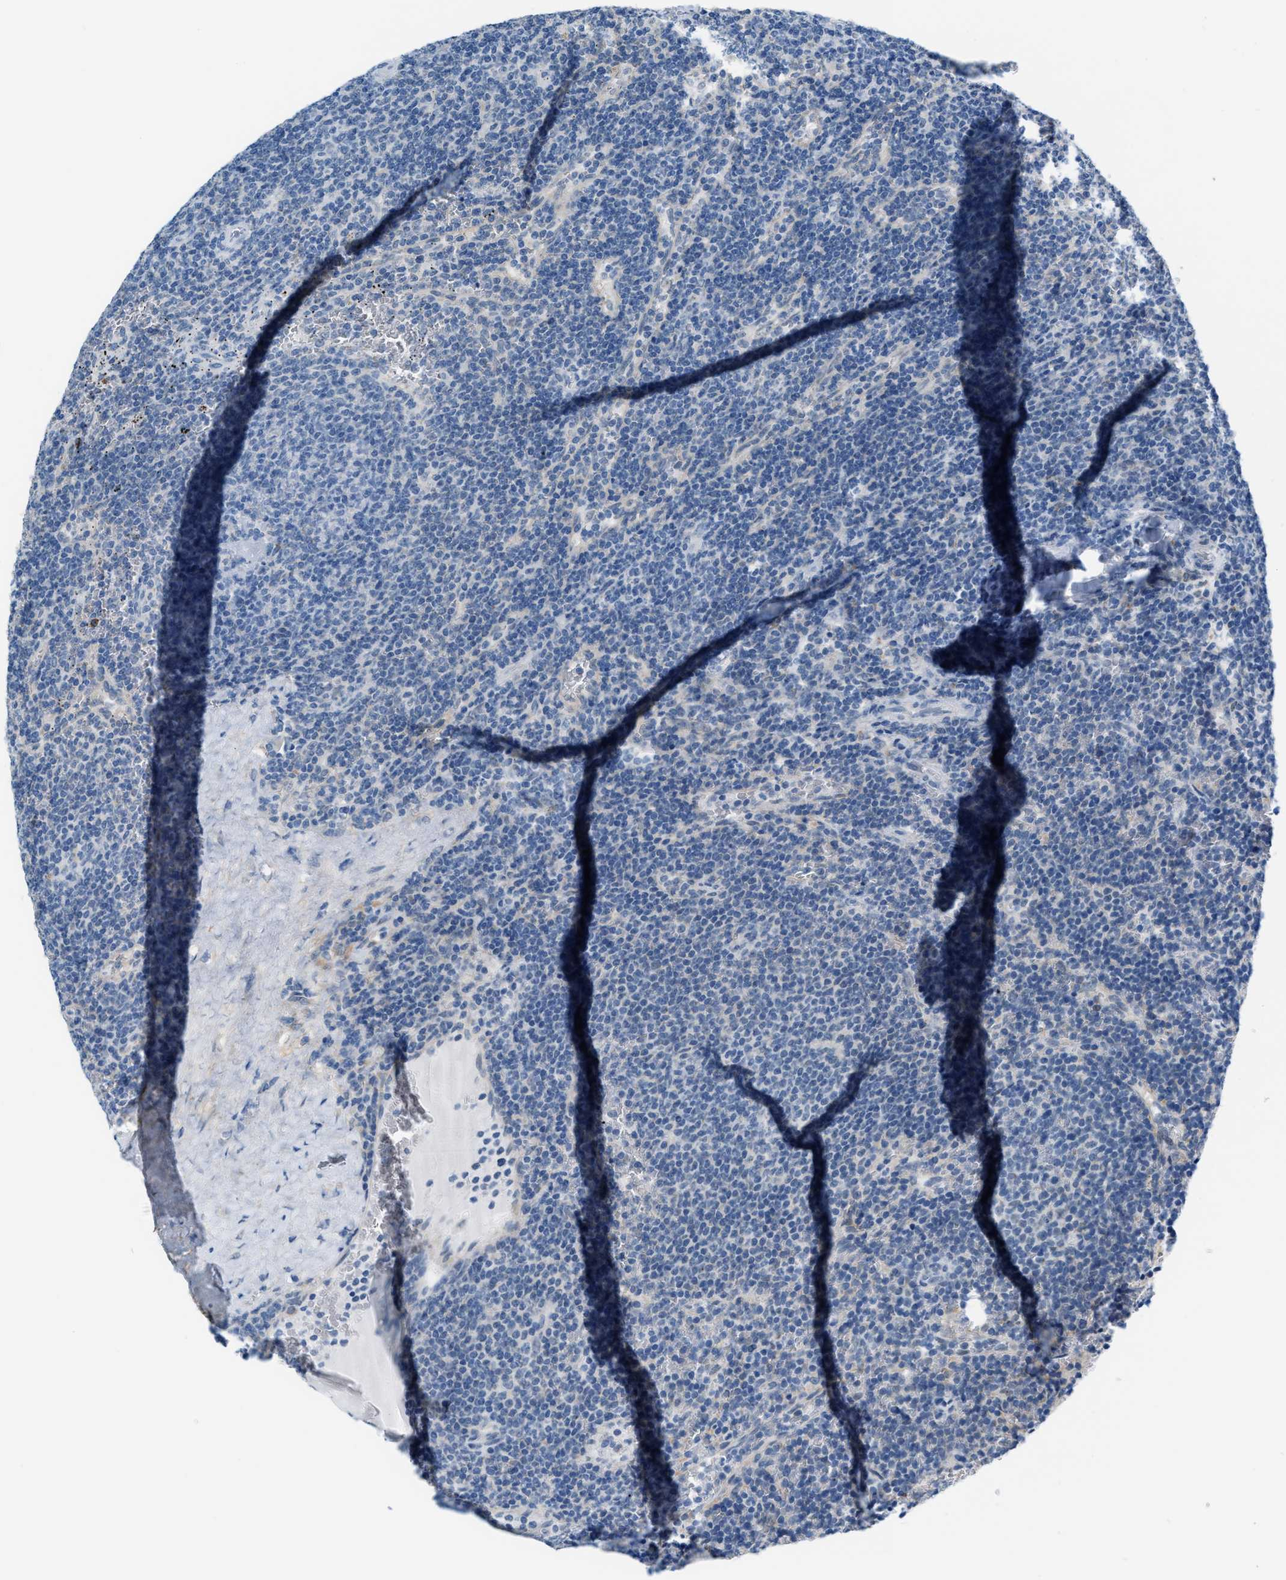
{"staining": {"intensity": "negative", "quantity": "none", "location": "none"}, "tissue": "lymphoma", "cell_type": "Tumor cells", "image_type": "cancer", "snomed": [{"axis": "morphology", "description": "Malignant lymphoma, non-Hodgkin's type, Low grade"}, {"axis": "topography", "description": "Spleen"}], "caption": "DAB immunohistochemical staining of lymphoma reveals no significant positivity in tumor cells.", "gene": "PHRF1", "patient": {"sex": "female", "age": 50}}